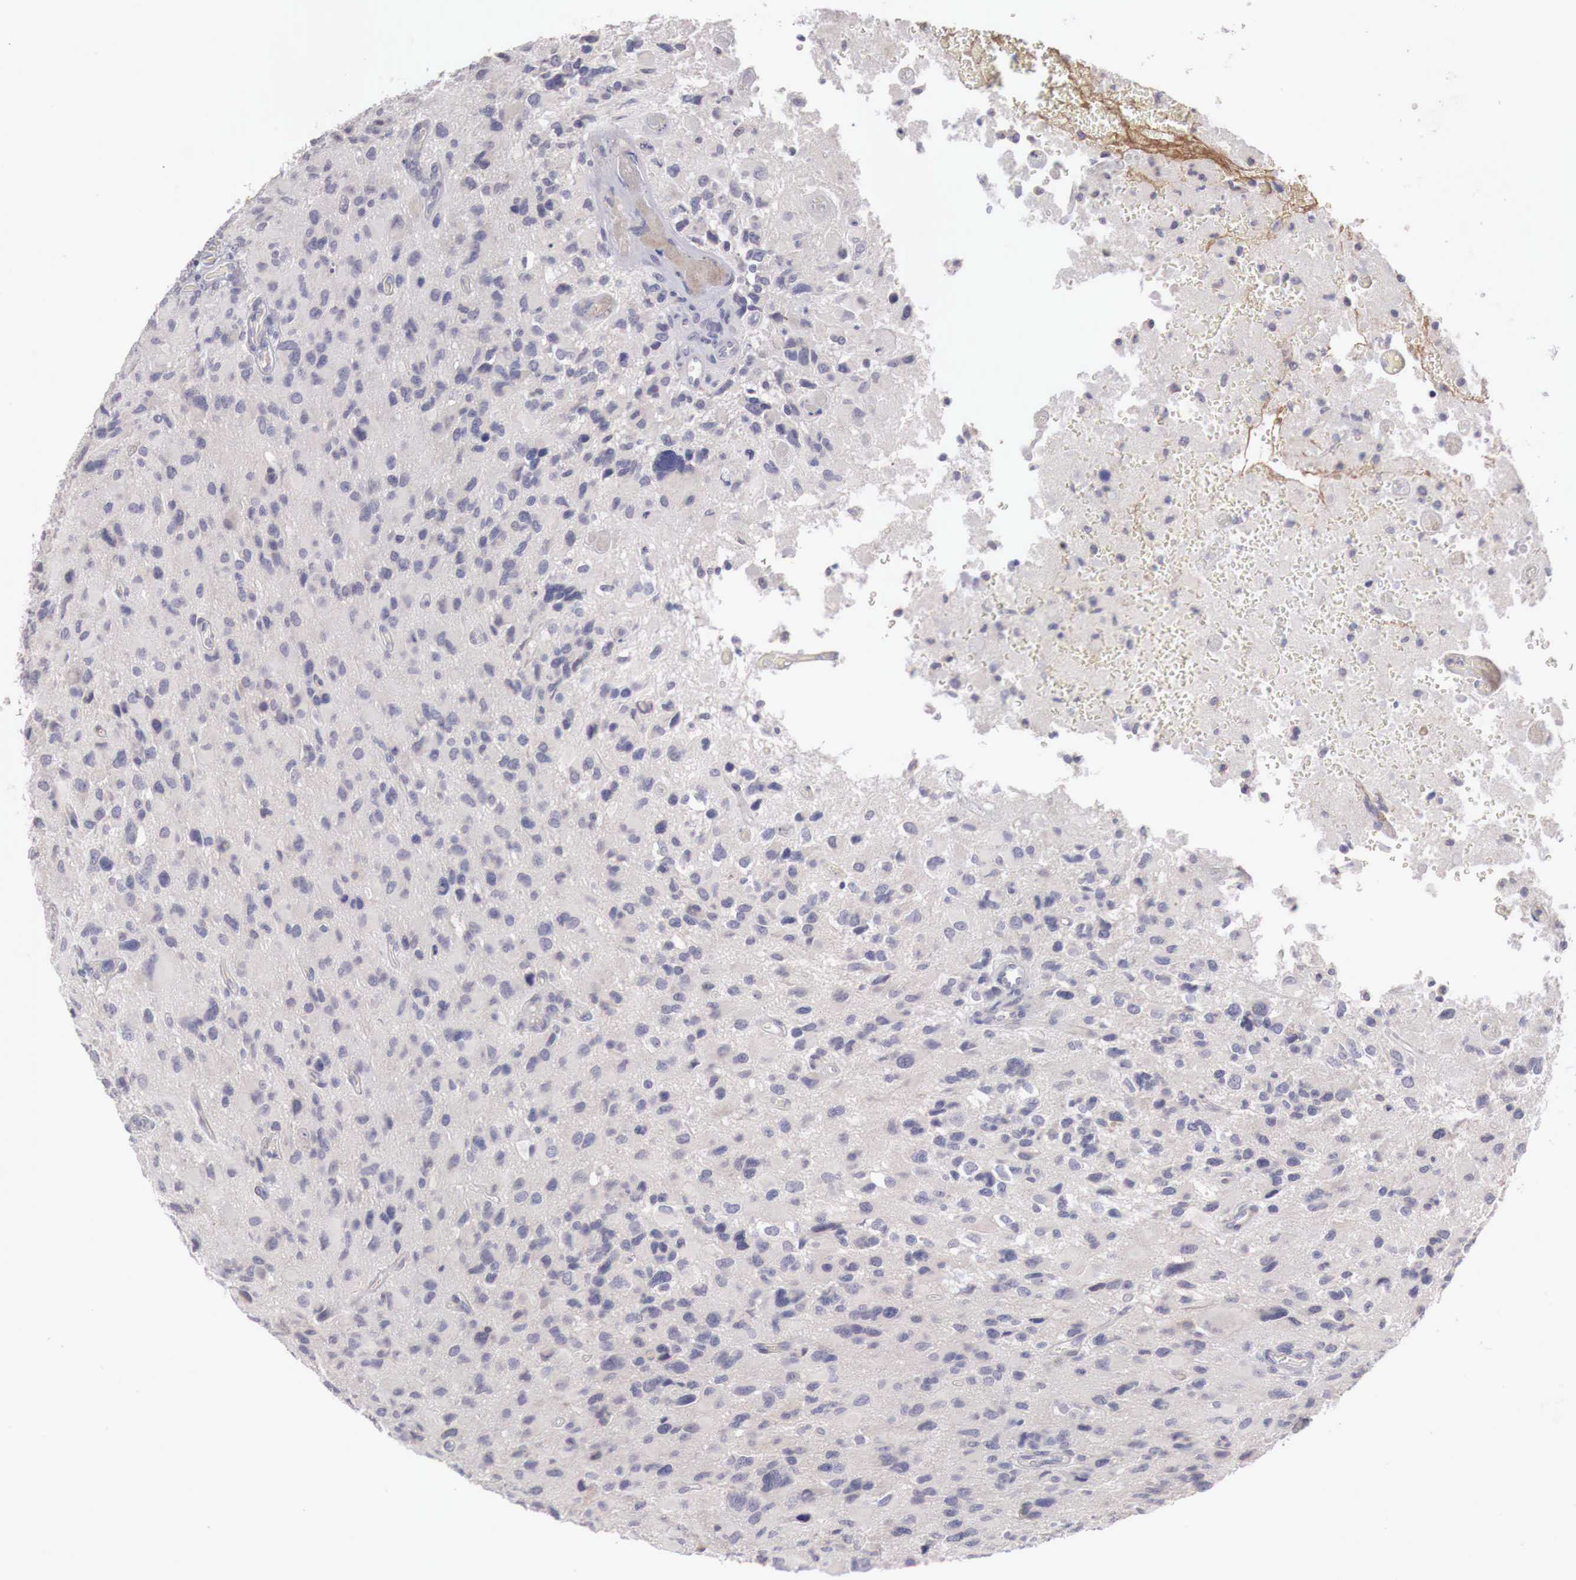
{"staining": {"intensity": "negative", "quantity": "none", "location": "none"}, "tissue": "glioma", "cell_type": "Tumor cells", "image_type": "cancer", "snomed": [{"axis": "morphology", "description": "Glioma, malignant, High grade"}, {"axis": "topography", "description": "Brain"}], "caption": "High-grade glioma (malignant) stained for a protein using immunohistochemistry (IHC) displays no staining tumor cells.", "gene": "GATA1", "patient": {"sex": "male", "age": 69}}